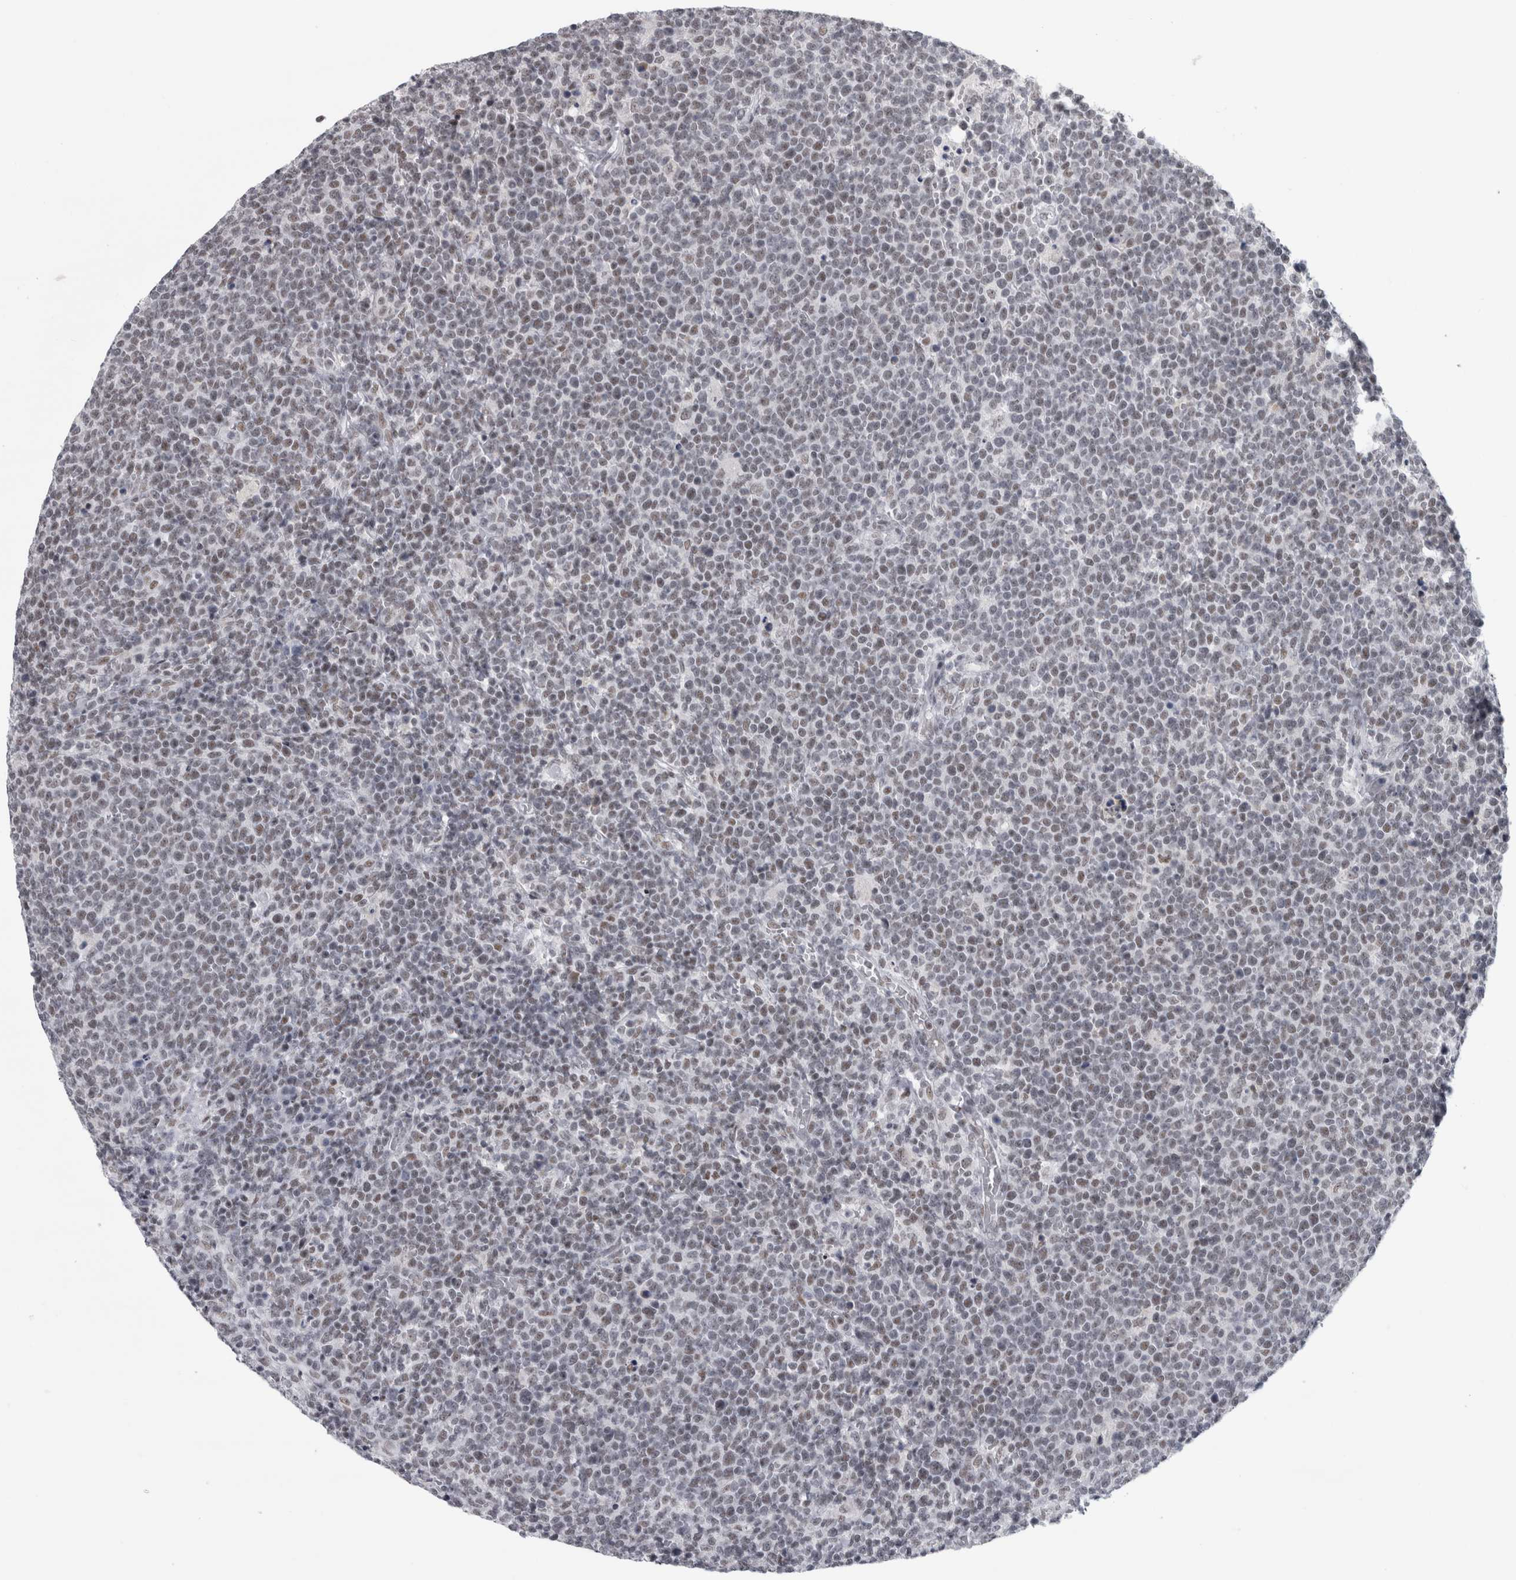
{"staining": {"intensity": "weak", "quantity": "25%-75%", "location": "nuclear"}, "tissue": "lymphoma", "cell_type": "Tumor cells", "image_type": "cancer", "snomed": [{"axis": "morphology", "description": "Malignant lymphoma, non-Hodgkin's type, High grade"}, {"axis": "topography", "description": "Lymph node"}], "caption": "High-grade malignant lymphoma, non-Hodgkin's type tissue displays weak nuclear expression in approximately 25%-75% of tumor cells, visualized by immunohistochemistry.", "gene": "ARID4B", "patient": {"sex": "male", "age": 61}}